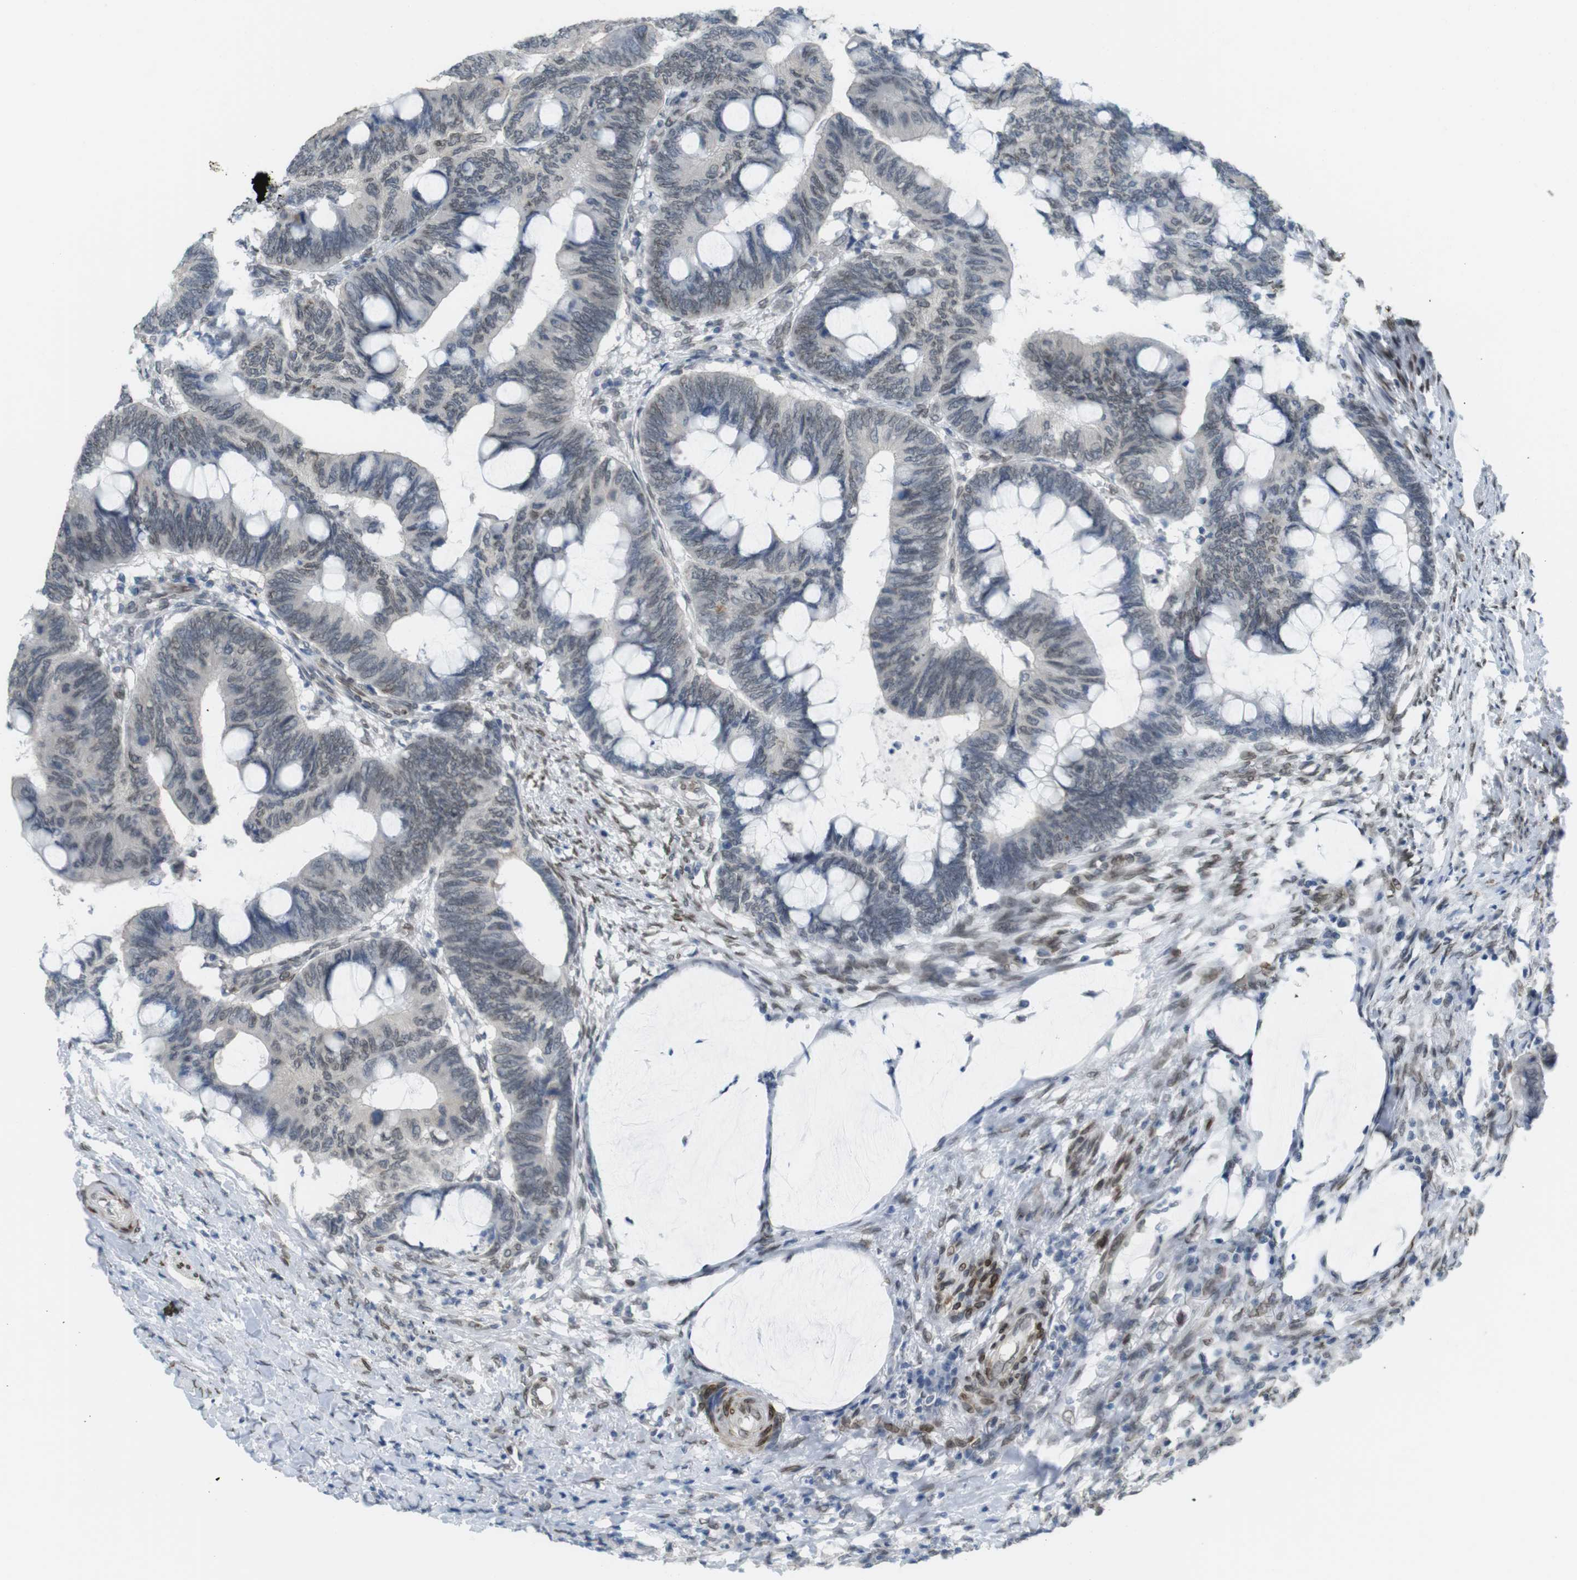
{"staining": {"intensity": "weak", "quantity": "<25%", "location": "nuclear"}, "tissue": "colorectal cancer", "cell_type": "Tumor cells", "image_type": "cancer", "snomed": [{"axis": "morphology", "description": "Normal tissue, NOS"}, {"axis": "morphology", "description": "Adenocarcinoma, NOS"}, {"axis": "topography", "description": "Rectum"}, {"axis": "topography", "description": "Peripheral nerve tissue"}], "caption": "Colorectal cancer (adenocarcinoma) was stained to show a protein in brown. There is no significant staining in tumor cells.", "gene": "ARL6IP6", "patient": {"sex": "male", "age": 92}}